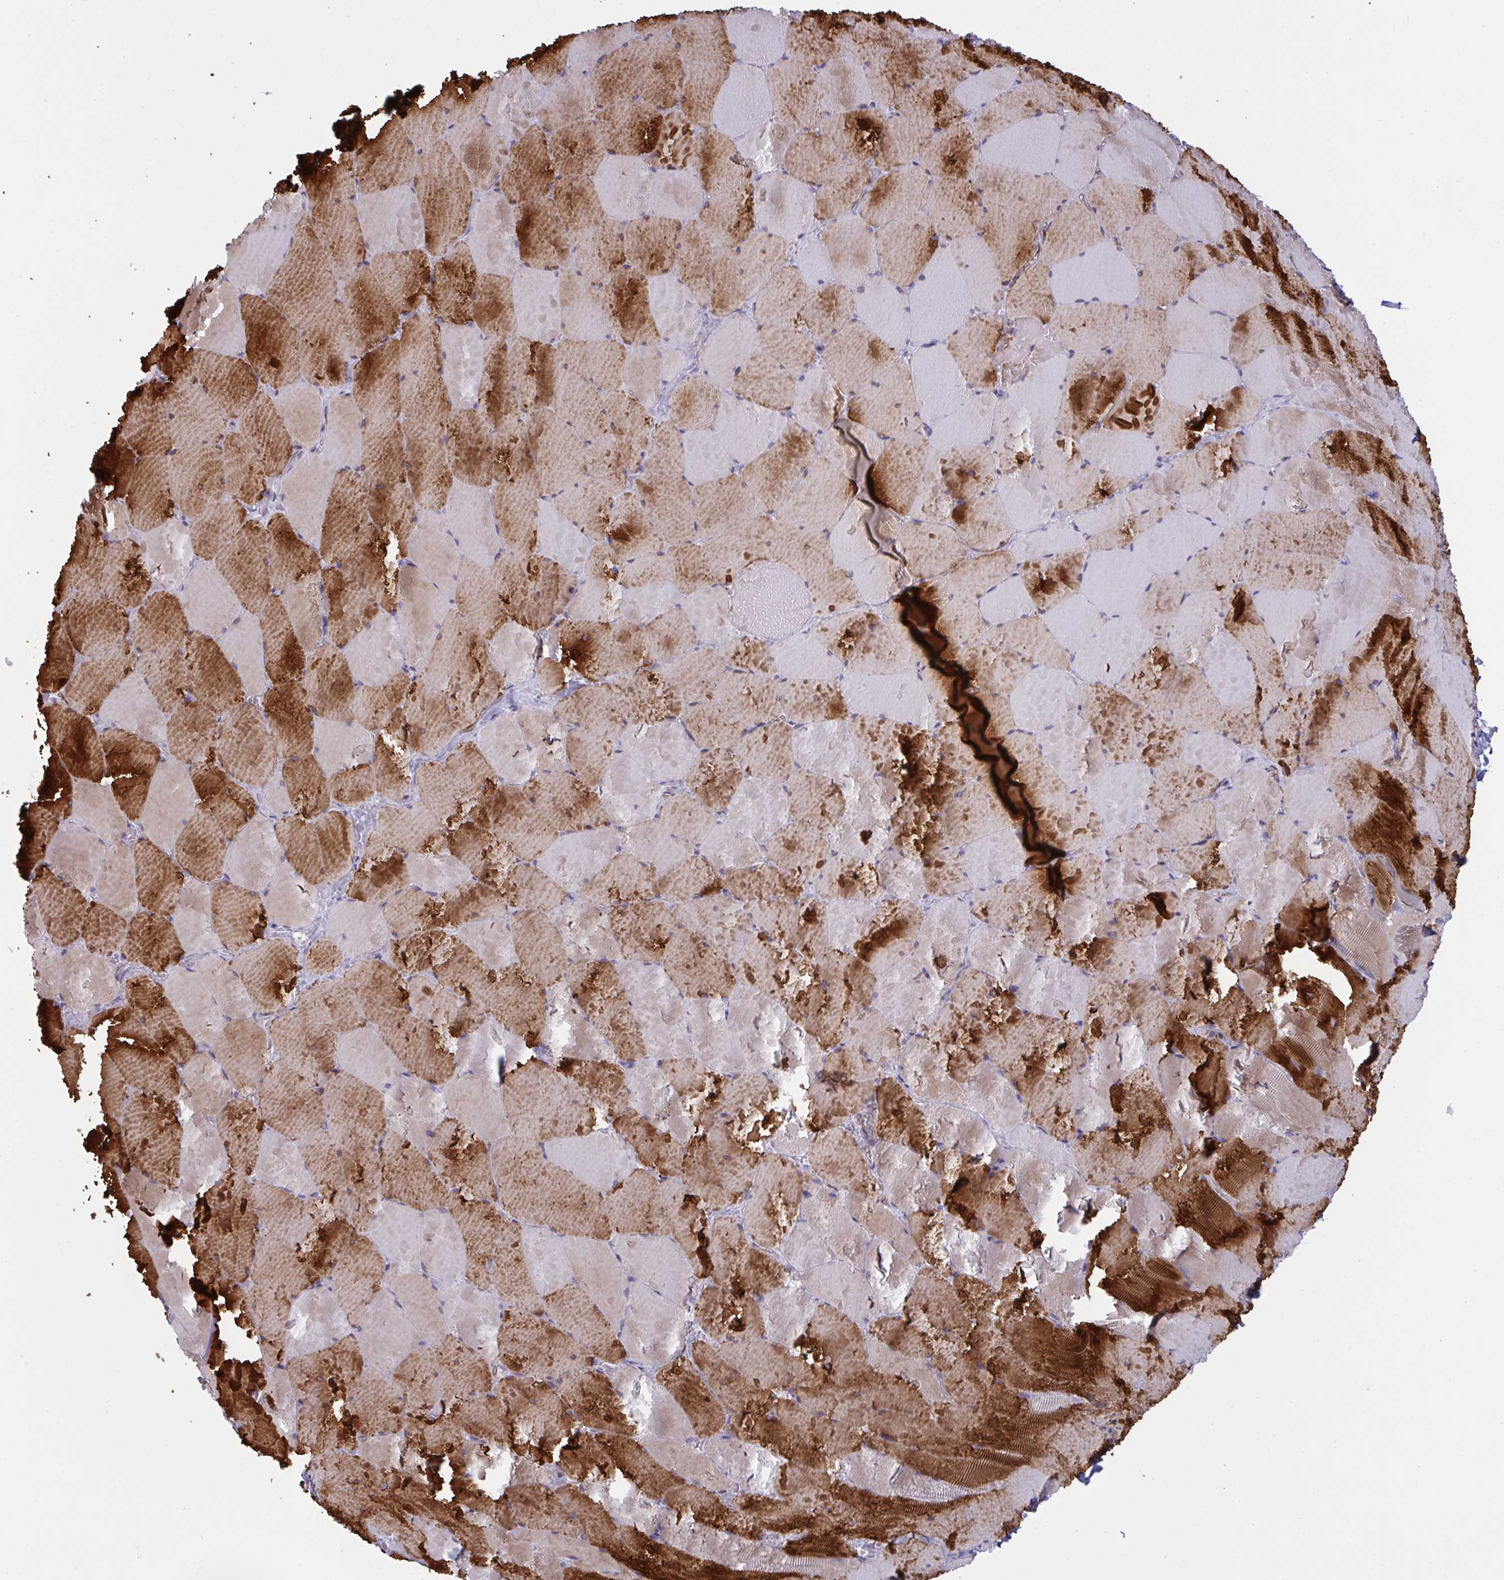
{"staining": {"intensity": "strong", "quantity": "25%-75%", "location": "cytoplasmic/membranous"}, "tissue": "skeletal muscle", "cell_type": "Myocytes", "image_type": "normal", "snomed": [{"axis": "morphology", "description": "Normal tissue, NOS"}, {"axis": "topography", "description": "Skeletal muscle"}, {"axis": "topography", "description": "Head-Neck"}], "caption": "This micrograph exhibits immunohistochemistry staining of unremarkable human skeletal muscle, with high strong cytoplasmic/membranous staining in approximately 25%-75% of myocytes.", "gene": "DCBLD1", "patient": {"sex": "male", "age": 66}}